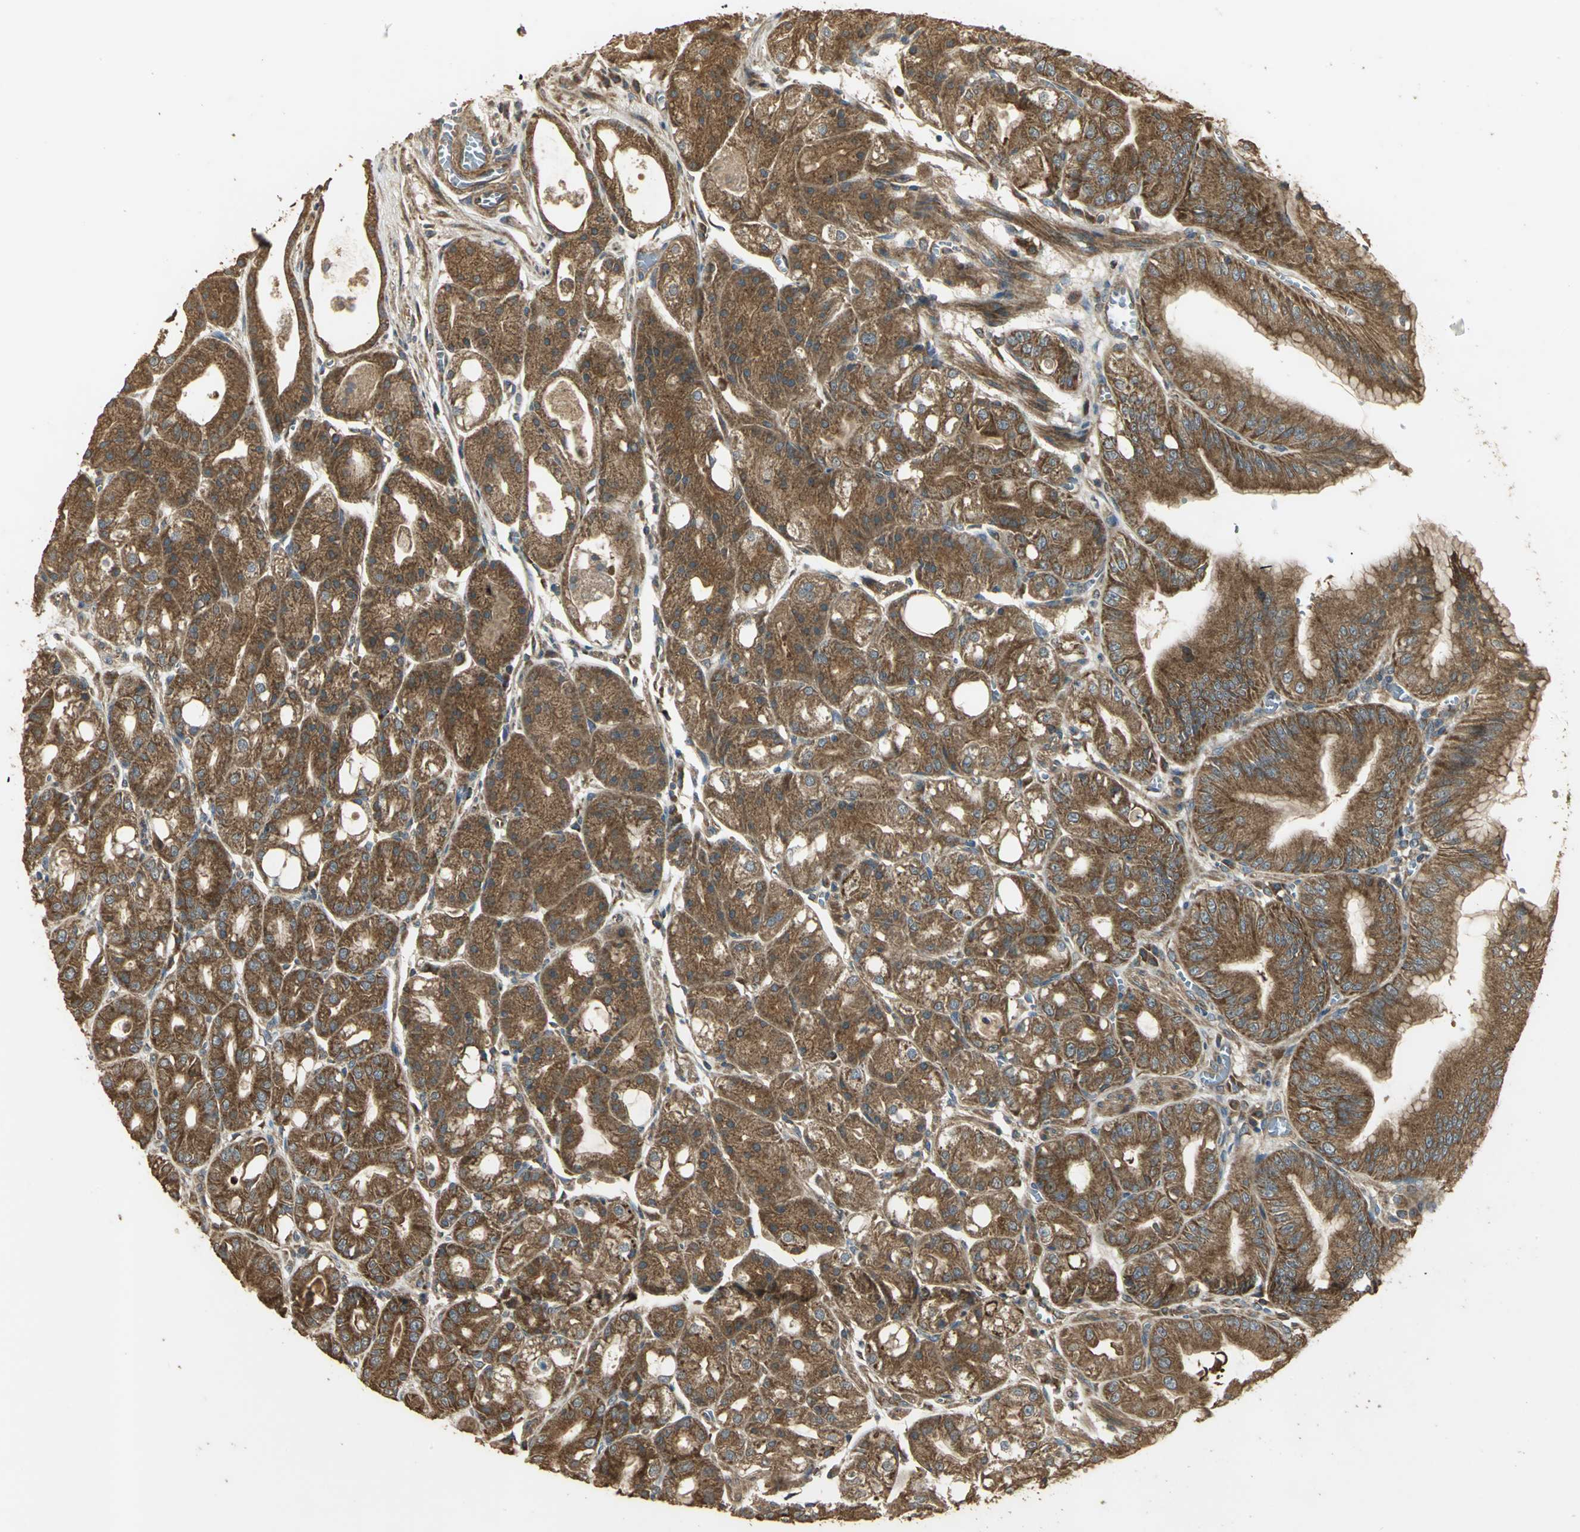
{"staining": {"intensity": "strong", "quantity": ">75%", "location": "cytoplasmic/membranous"}, "tissue": "stomach", "cell_type": "Glandular cells", "image_type": "normal", "snomed": [{"axis": "morphology", "description": "Normal tissue, NOS"}, {"axis": "topography", "description": "Stomach, lower"}], "caption": "Protein analysis of normal stomach exhibits strong cytoplasmic/membranous positivity in approximately >75% of glandular cells. (Brightfield microscopy of DAB IHC at high magnification).", "gene": "KANK1", "patient": {"sex": "male", "age": 71}}